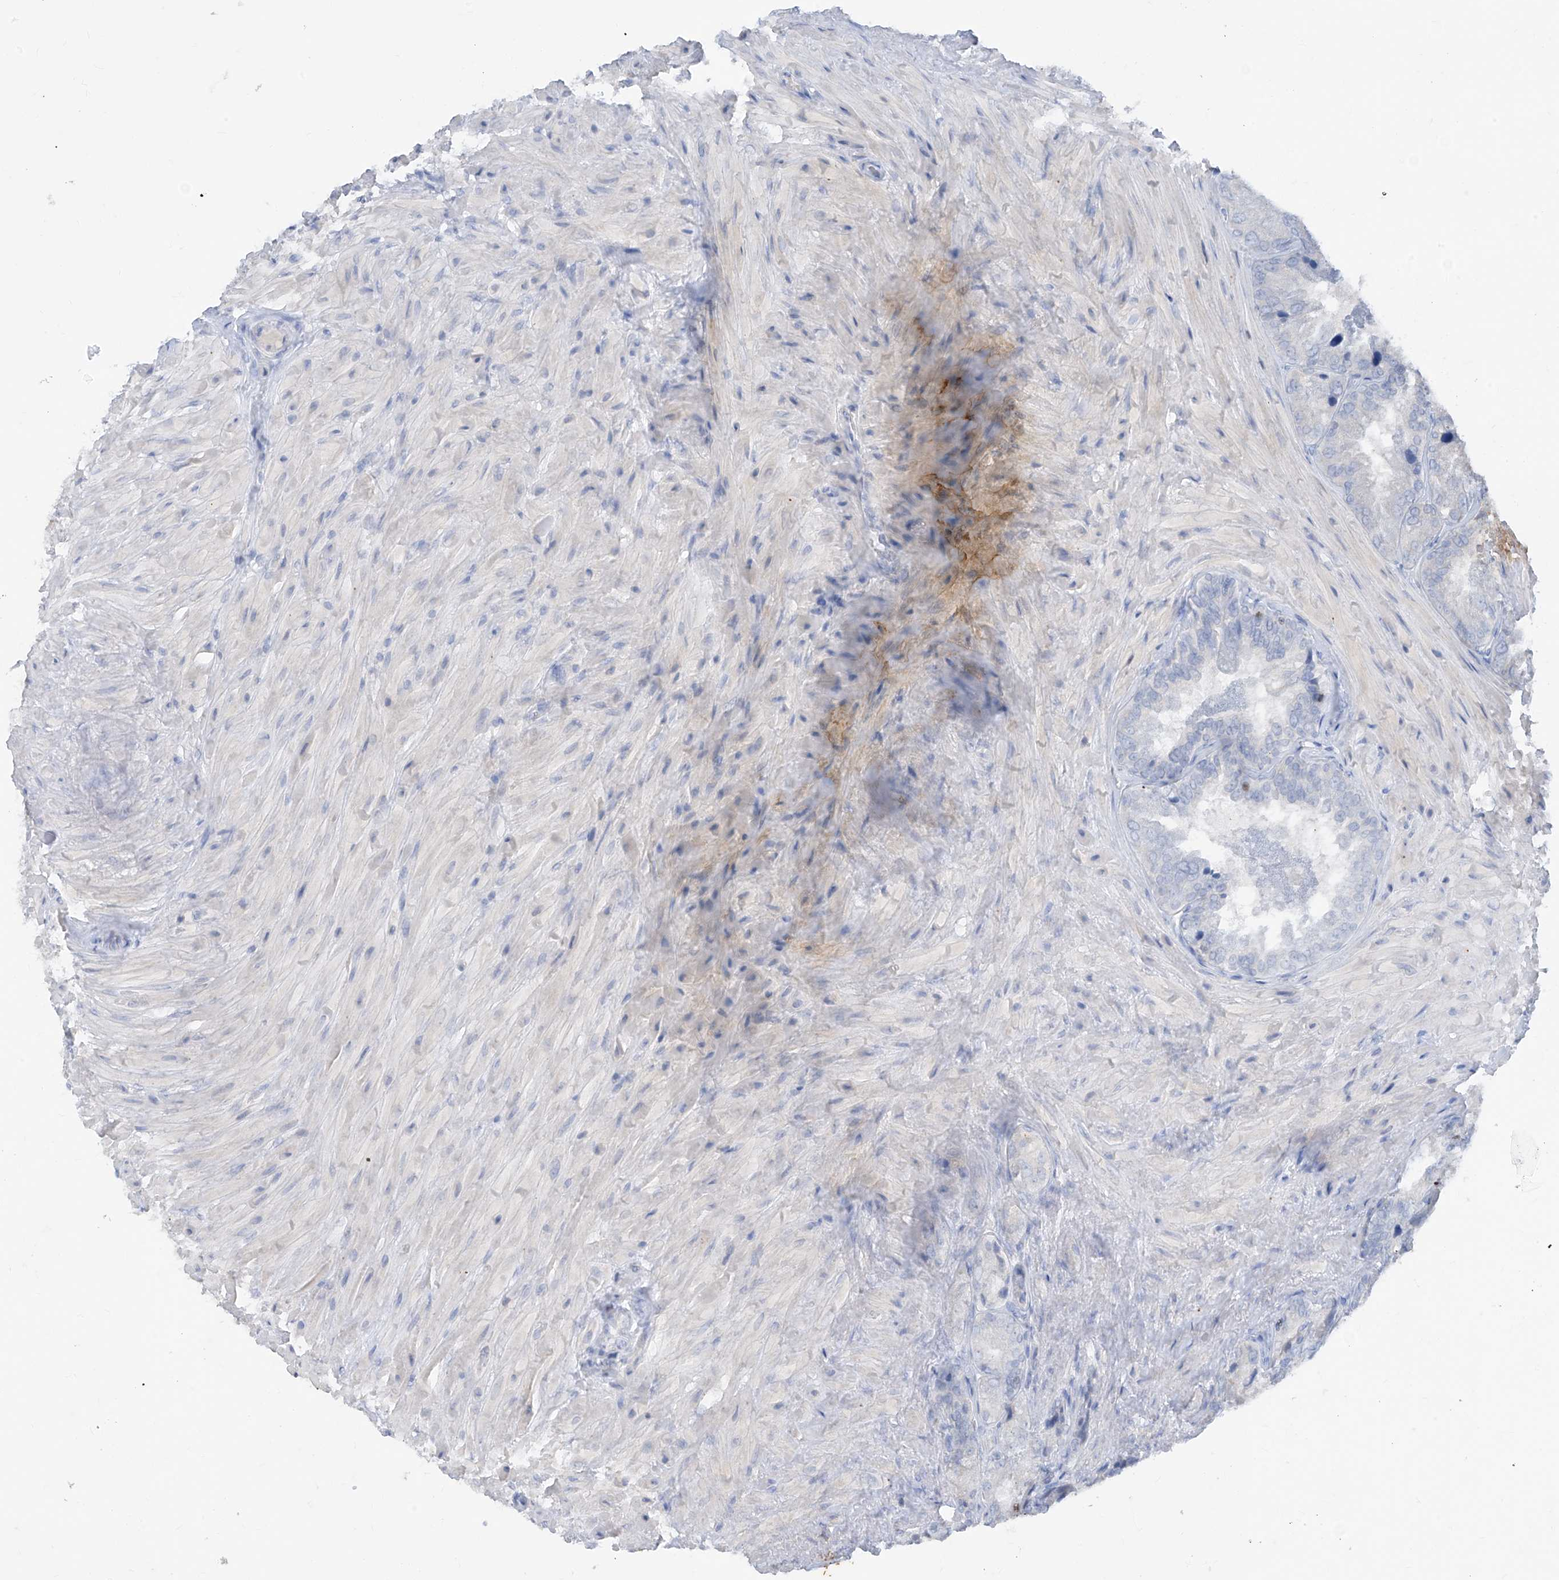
{"staining": {"intensity": "negative", "quantity": "none", "location": "none"}, "tissue": "seminal vesicle", "cell_type": "Glandular cells", "image_type": "normal", "snomed": [{"axis": "morphology", "description": "Normal tissue, NOS"}, {"axis": "topography", "description": "Seminal veicle"}, {"axis": "topography", "description": "Peripheral nerve tissue"}], "caption": "Histopathology image shows no significant protein positivity in glandular cells of unremarkable seminal vesicle.", "gene": "TBX21", "patient": {"sex": "male", "age": 63}}